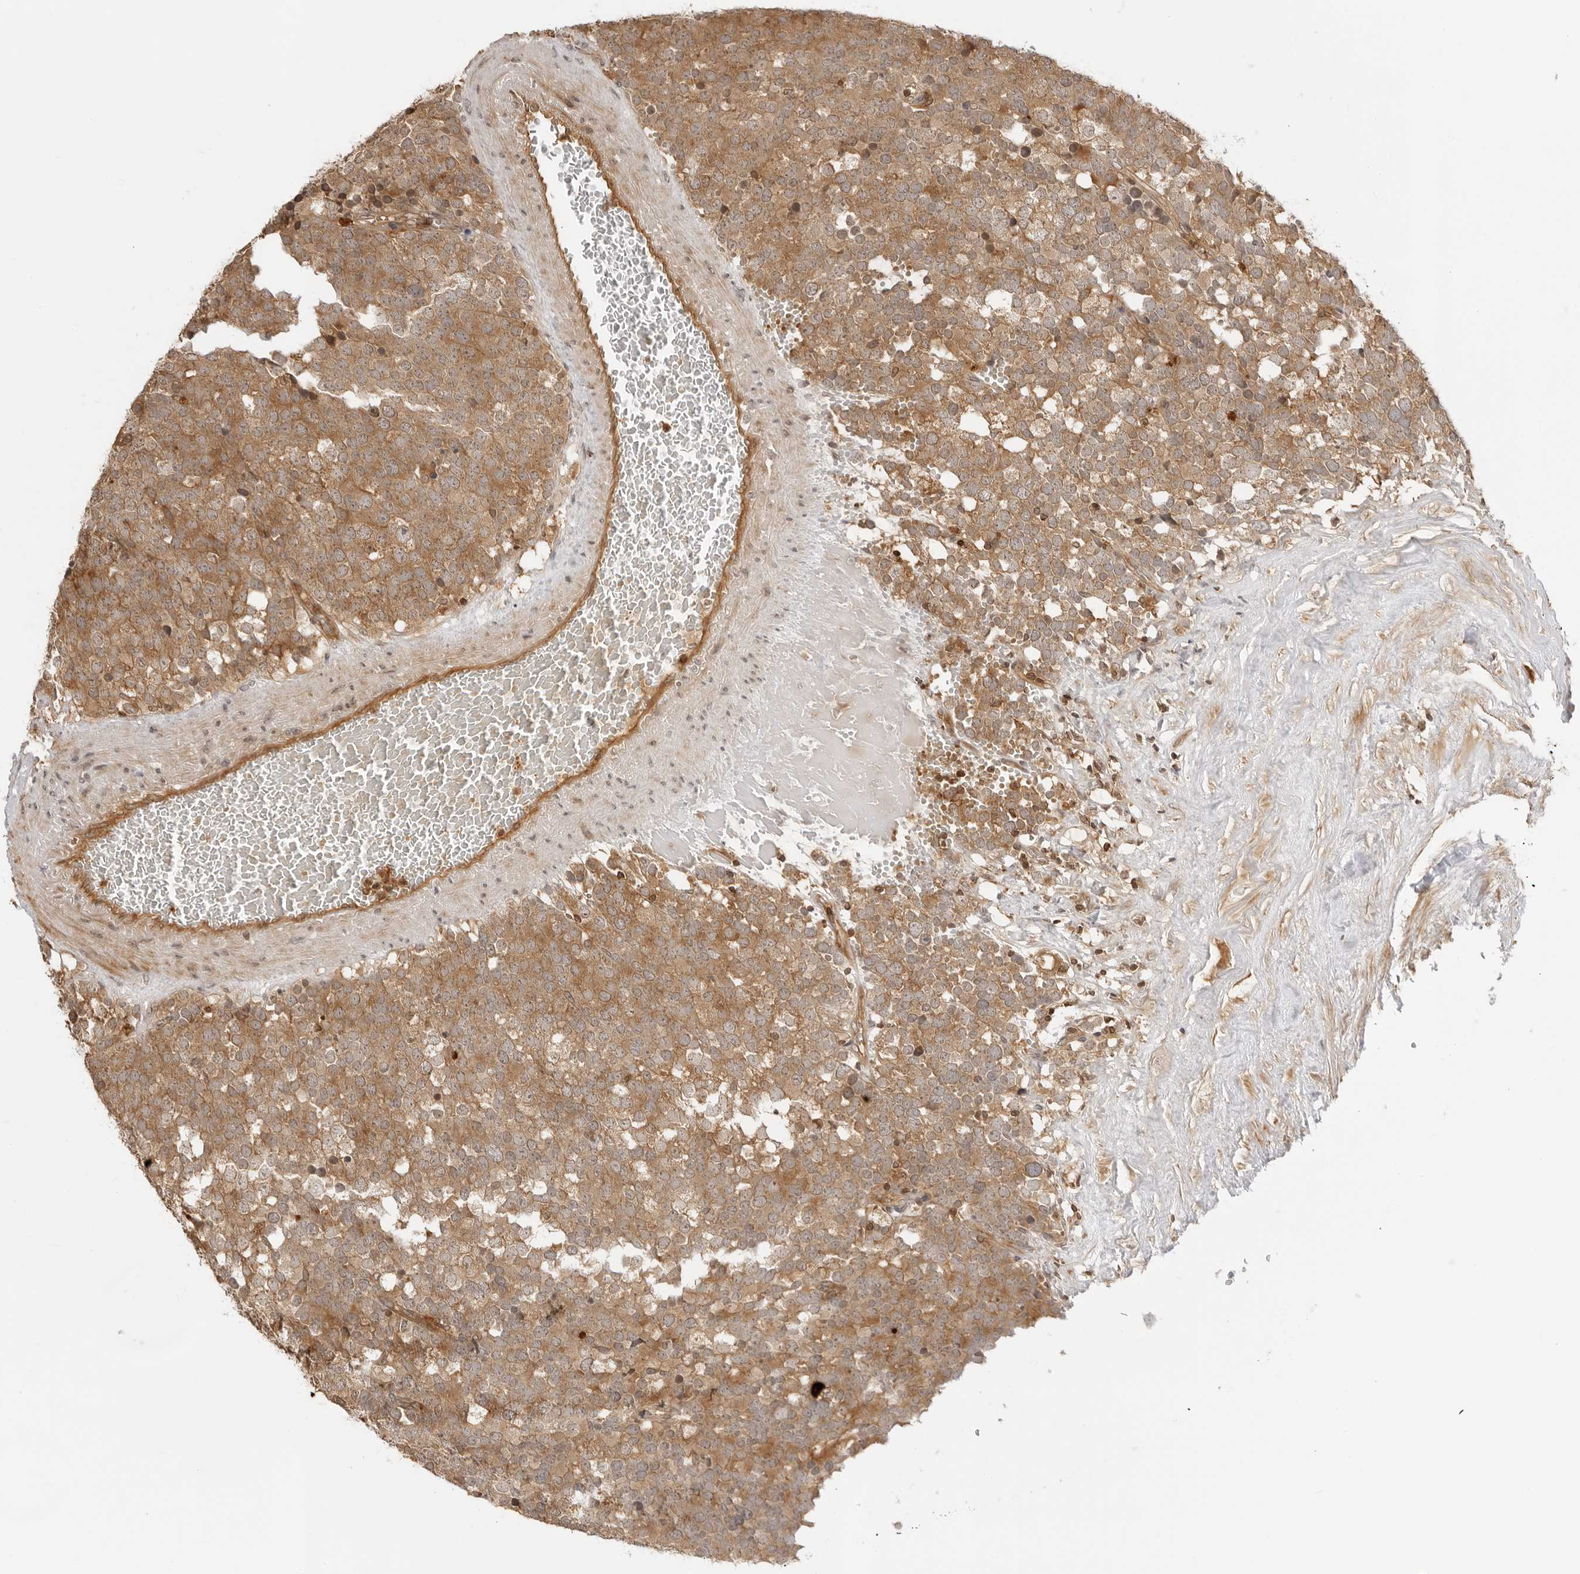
{"staining": {"intensity": "moderate", "quantity": ">75%", "location": "cytoplasmic/membranous"}, "tissue": "testis cancer", "cell_type": "Tumor cells", "image_type": "cancer", "snomed": [{"axis": "morphology", "description": "Seminoma, NOS"}, {"axis": "topography", "description": "Testis"}], "caption": "Protein staining reveals moderate cytoplasmic/membranous expression in approximately >75% of tumor cells in testis cancer (seminoma).", "gene": "IKBKE", "patient": {"sex": "male", "age": 71}}